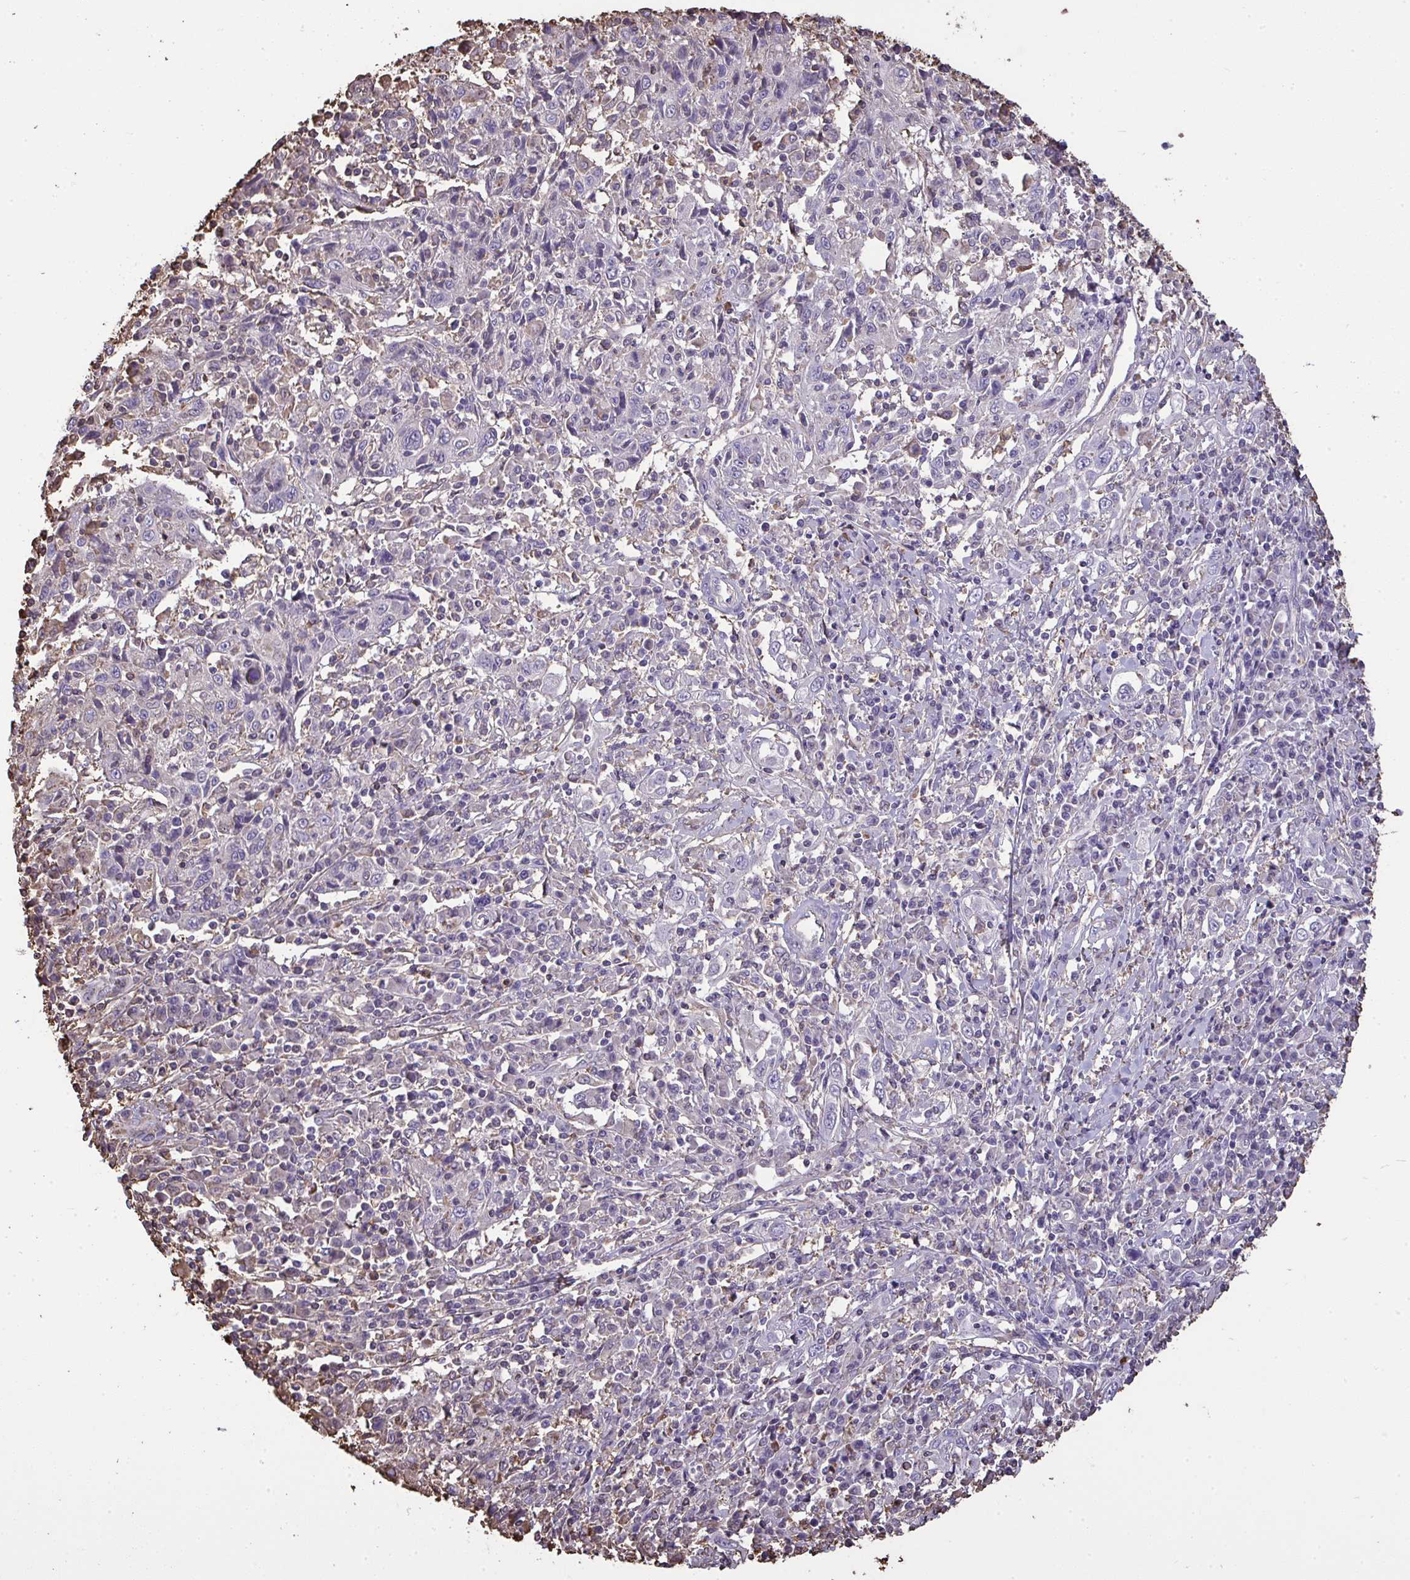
{"staining": {"intensity": "negative", "quantity": "none", "location": "none"}, "tissue": "cervical cancer", "cell_type": "Tumor cells", "image_type": "cancer", "snomed": [{"axis": "morphology", "description": "Squamous cell carcinoma, NOS"}, {"axis": "topography", "description": "Cervix"}], "caption": "An immunohistochemistry histopathology image of cervical squamous cell carcinoma is shown. There is no staining in tumor cells of cervical squamous cell carcinoma.", "gene": "ANXA5", "patient": {"sex": "female", "age": 46}}